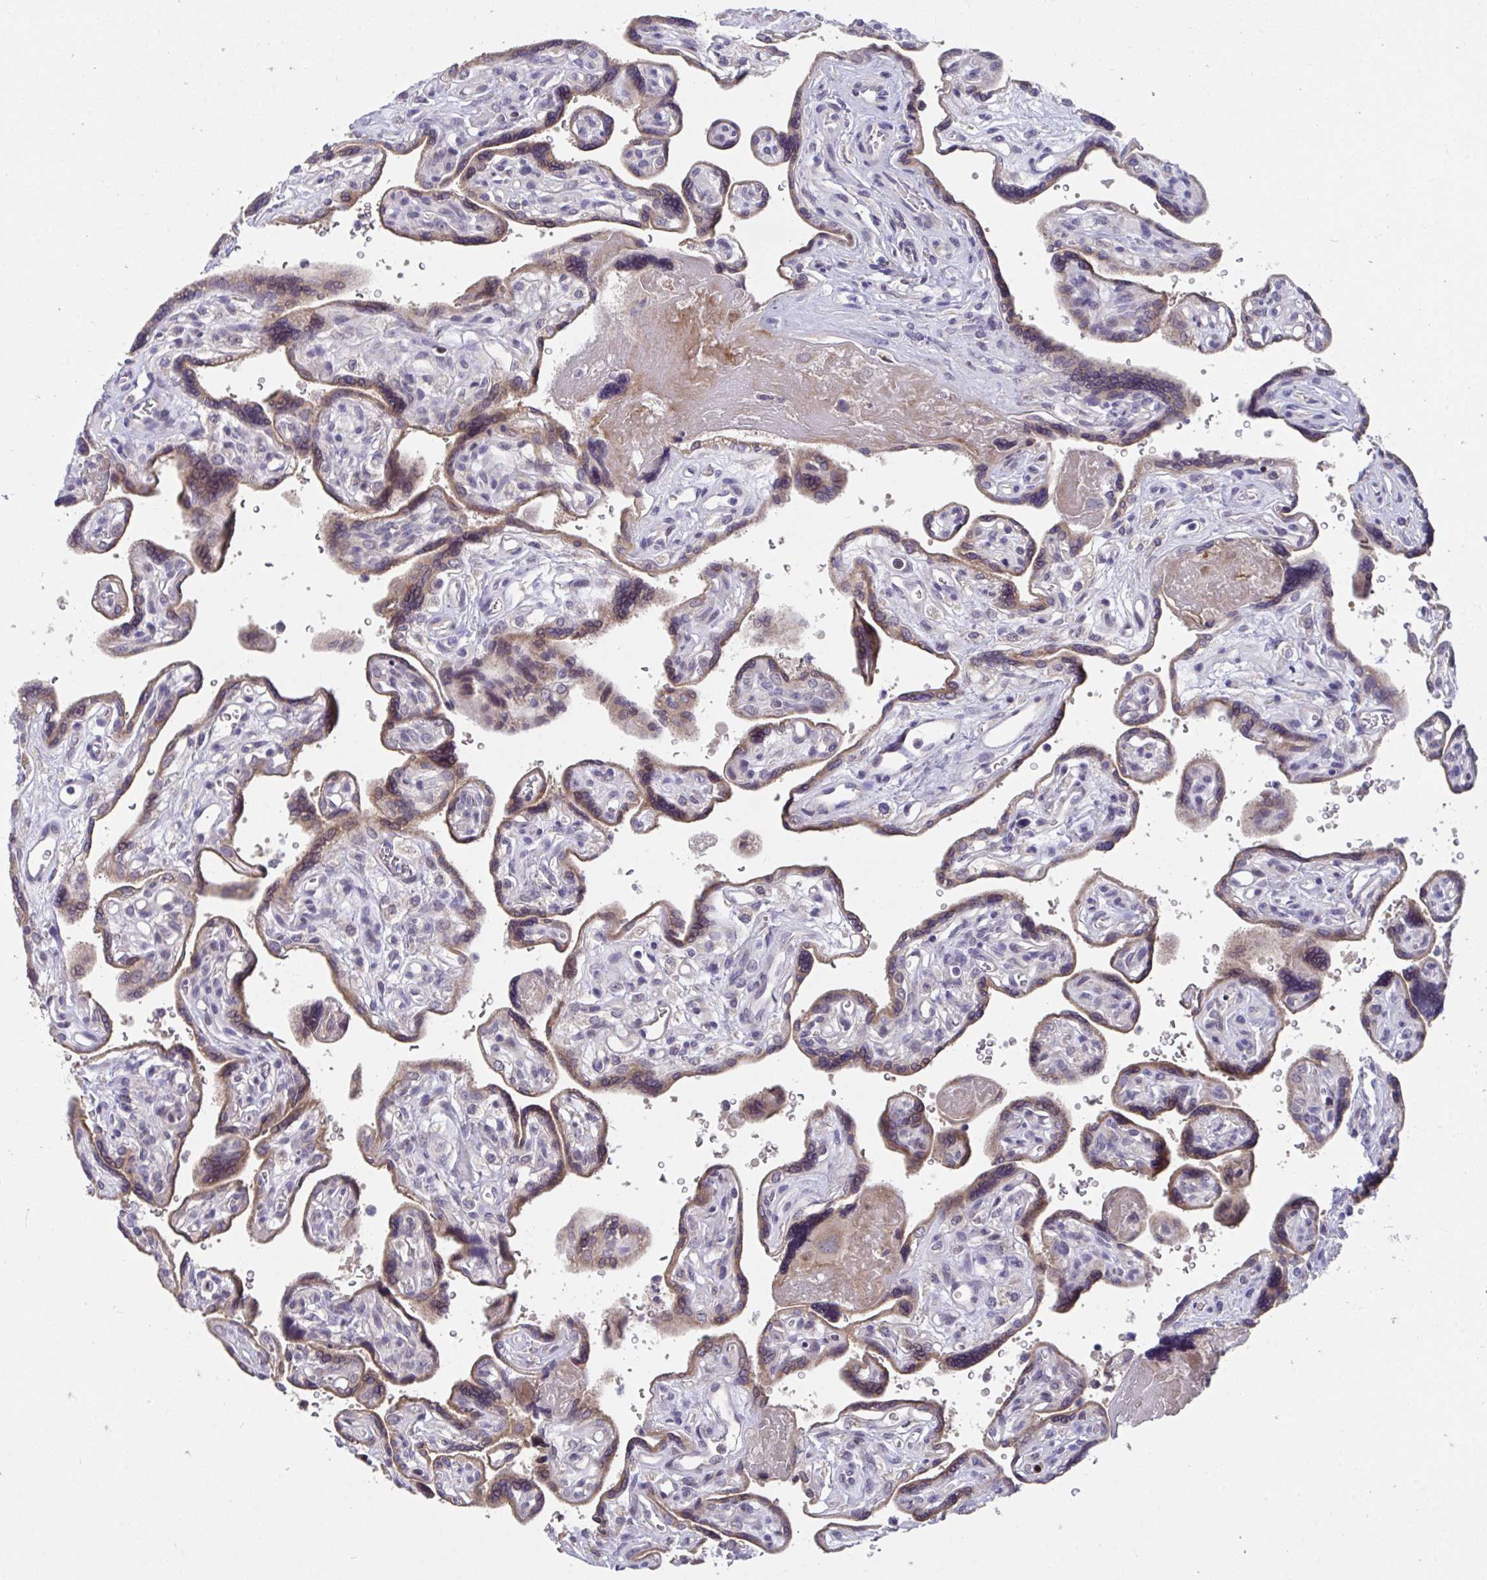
{"staining": {"intensity": "moderate", "quantity": ">75%", "location": "cytoplasmic/membranous"}, "tissue": "placenta", "cell_type": "Decidual cells", "image_type": "normal", "snomed": [{"axis": "morphology", "description": "Normal tissue, NOS"}, {"axis": "topography", "description": "Placenta"}], "caption": "Immunohistochemical staining of benign placenta reveals medium levels of moderate cytoplasmic/membranous expression in approximately >75% of decidual cells. (DAB (3,3'-diaminobenzidine) = brown stain, brightfield microscopy at high magnification).", "gene": "SUSD4", "patient": {"sex": "female", "age": 39}}